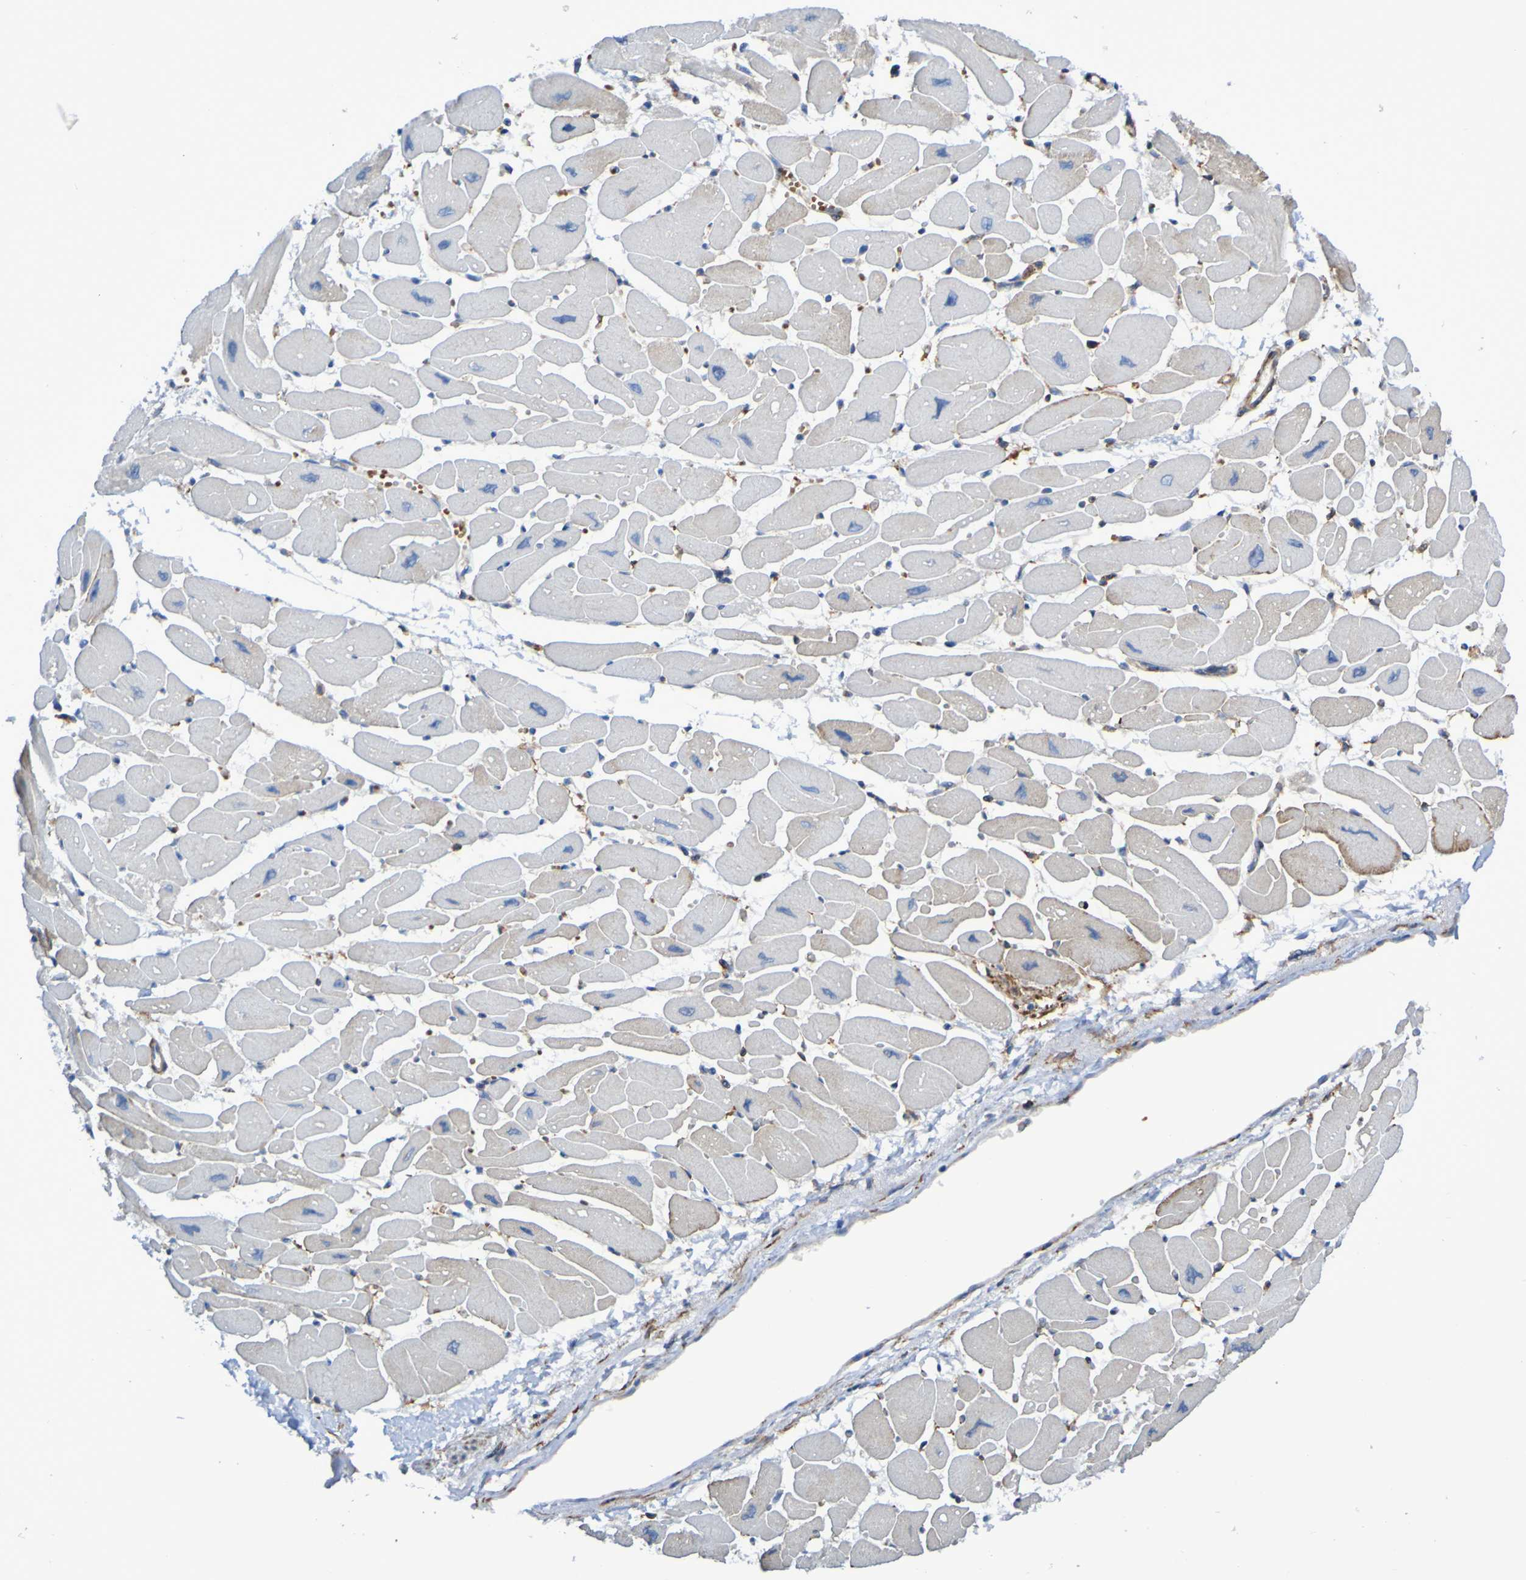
{"staining": {"intensity": "moderate", "quantity": "<25%", "location": "cytoplasmic/membranous"}, "tissue": "heart muscle", "cell_type": "Cardiomyocytes", "image_type": "normal", "snomed": [{"axis": "morphology", "description": "Normal tissue, NOS"}, {"axis": "topography", "description": "Heart"}], "caption": "Cardiomyocytes show low levels of moderate cytoplasmic/membranous staining in about <25% of cells in normal human heart muscle.", "gene": "SCRG1", "patient": {"sex": "female", "age": 54}}